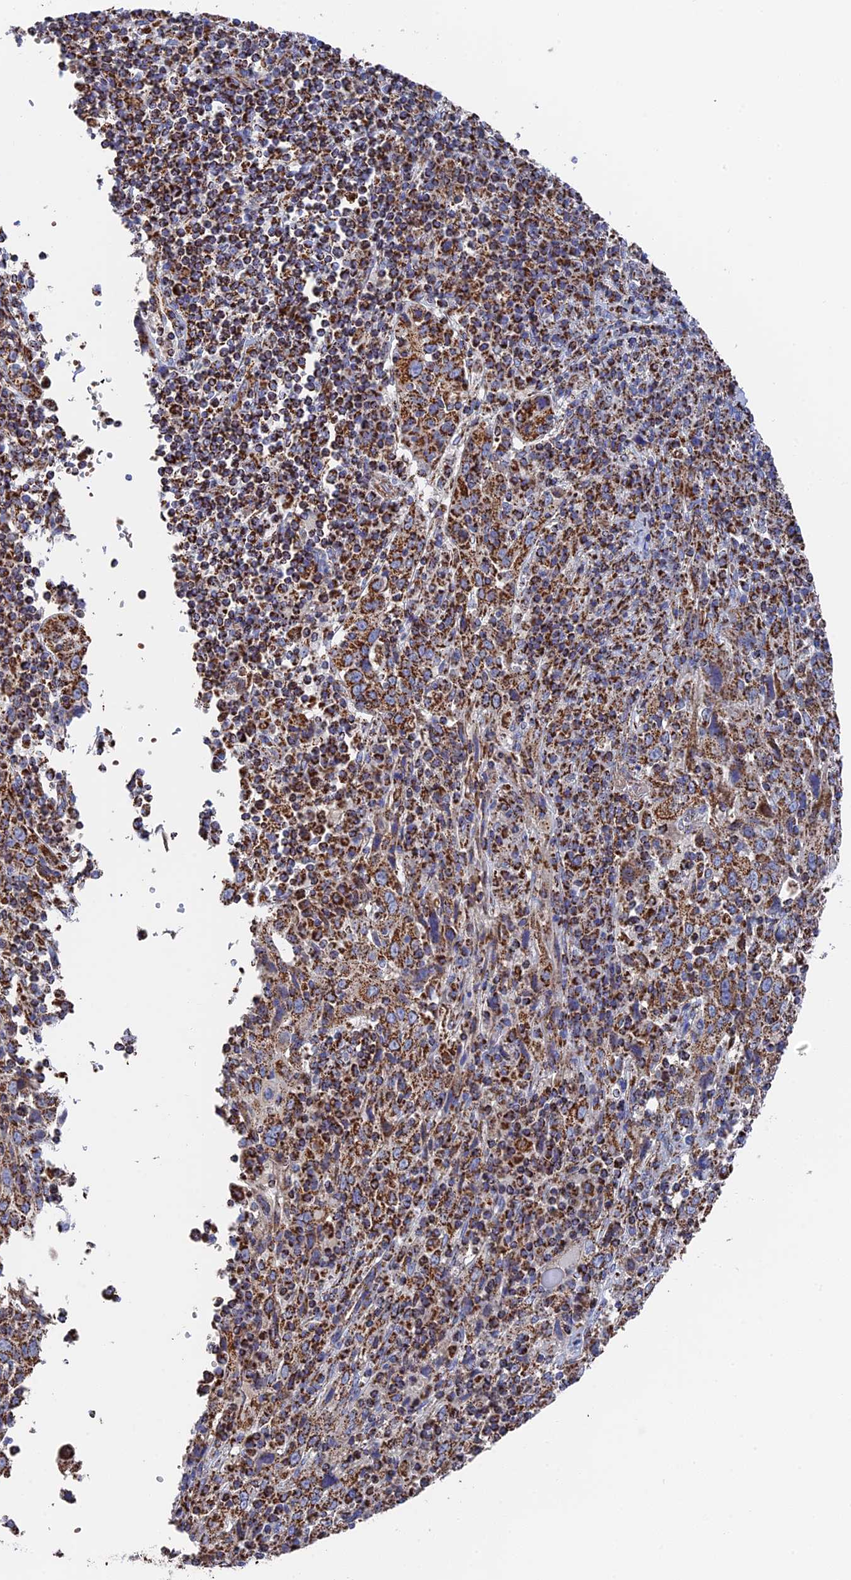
{"staining": {"intensity": "strong", "quantity": ">75%", "location": "cytoplasmic/membranous"}, "tissue": "cervical cancer", "cell_type": "Tumor cells", "image_type": "cancer", "snomed": [{"axis": "morphology", "description": "Squamous cell carcinoma, NOS"}, {"axis": "topography", "description": "Cervix"}], "caption": "Cervical squamous cell carcinoma stained with DAB IHC reveals high levels of strong cytoplasmic/membranous staining in about >75% of tumor cells.", "gene": "HAUS8", "patient": {"sex": "female", "age": 46}}